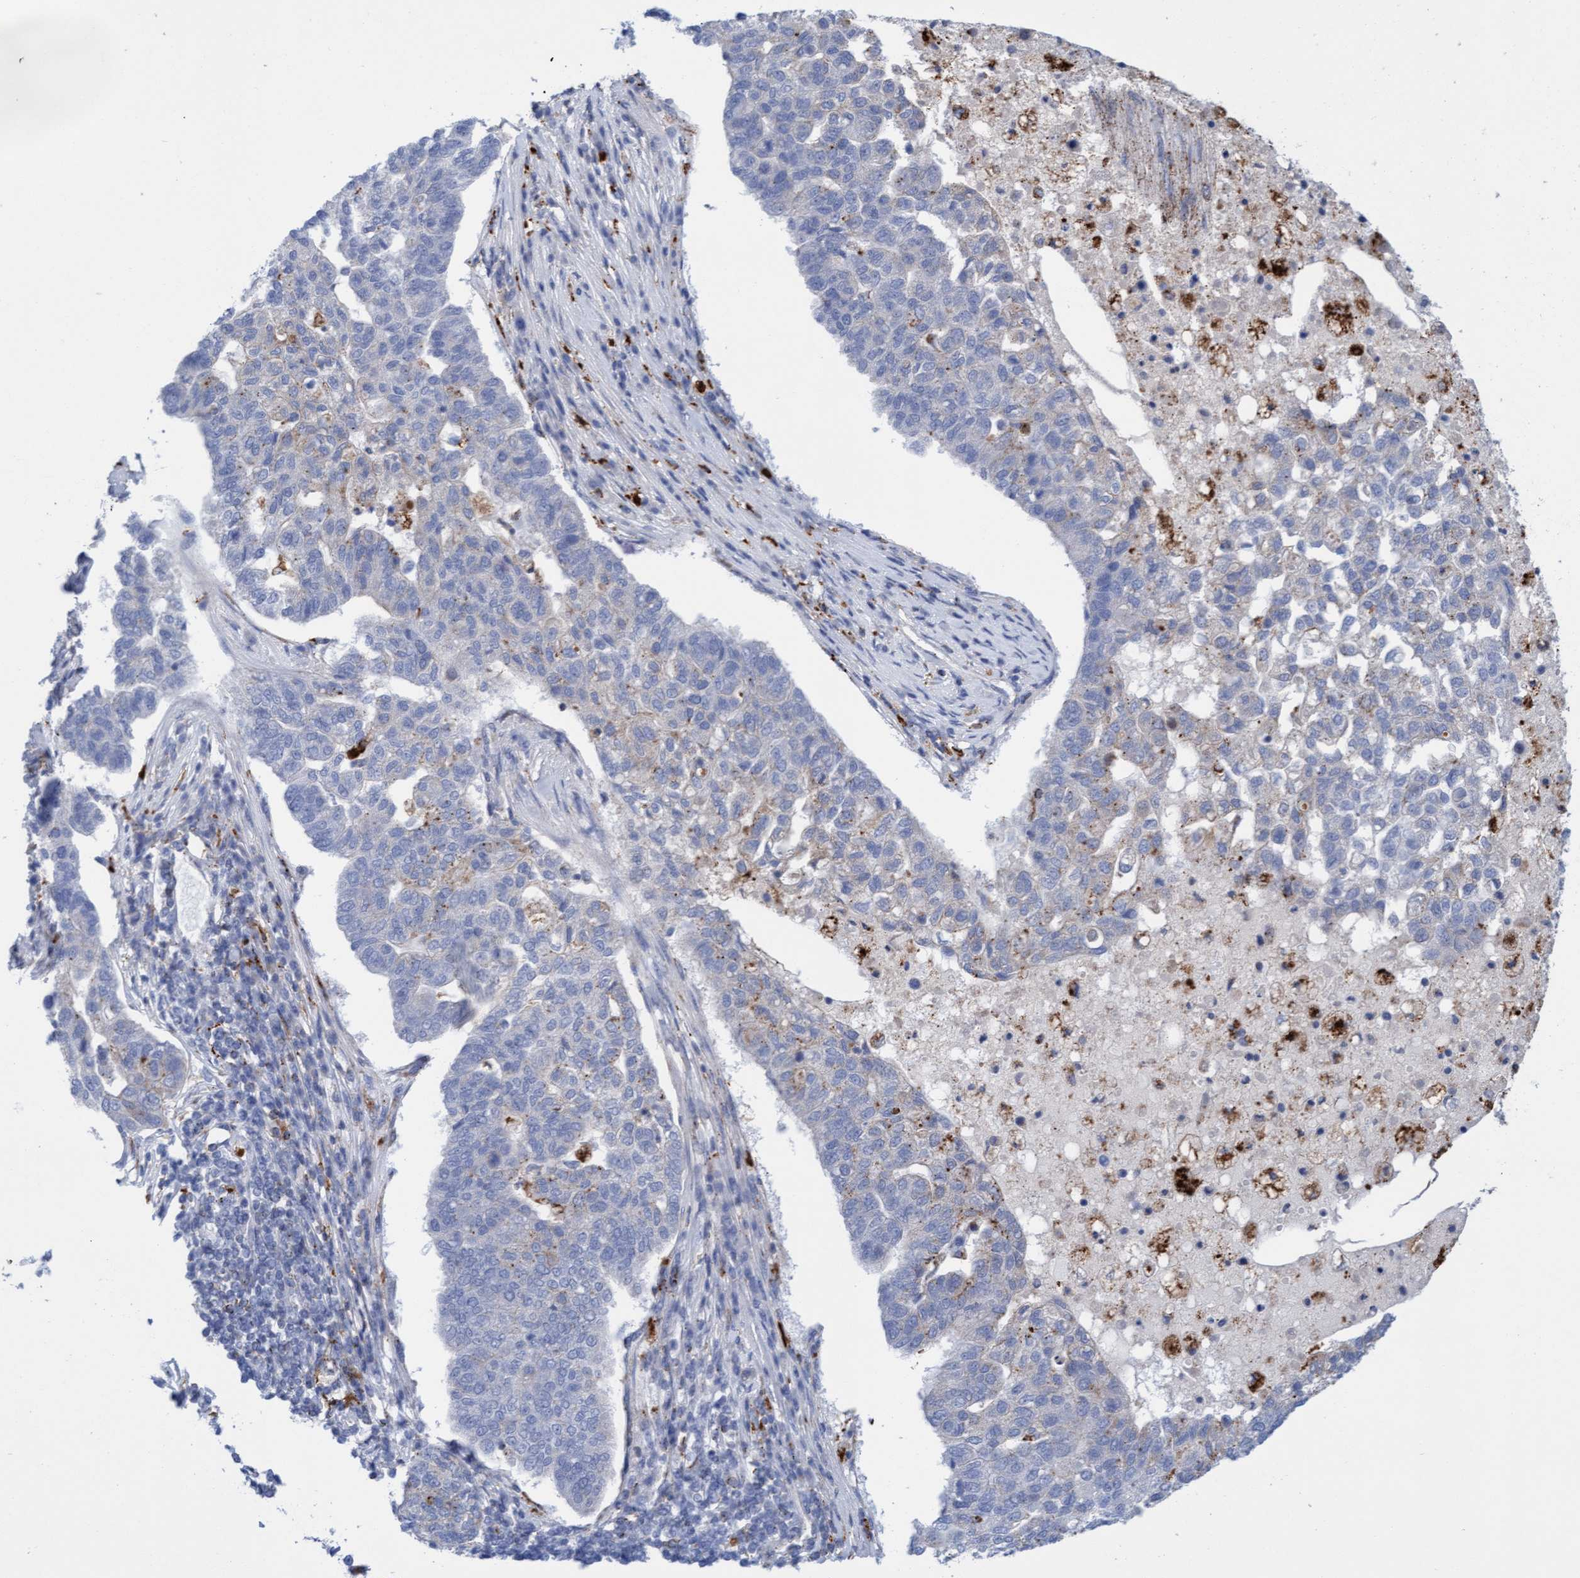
{"staining": {"intensity": "negative", "quantity": "none", "location": "none"}, "tissue": "pancreatic cancer", "cell_type": "Tumor cells", "image_type": "cancer", "snomed": [{"axis": "morphology", "description": "Adenocarcinoma, NOS"}, {"axis": "topography", "description": "Pancreas"}], "caption": "Immunohistochemistry (IHC) of human adenocarcinoma (pancreatic) exhibits no staining in tumor cells.", "gene": "SGSH", "patient": {"sex": "female", "age": 61}}